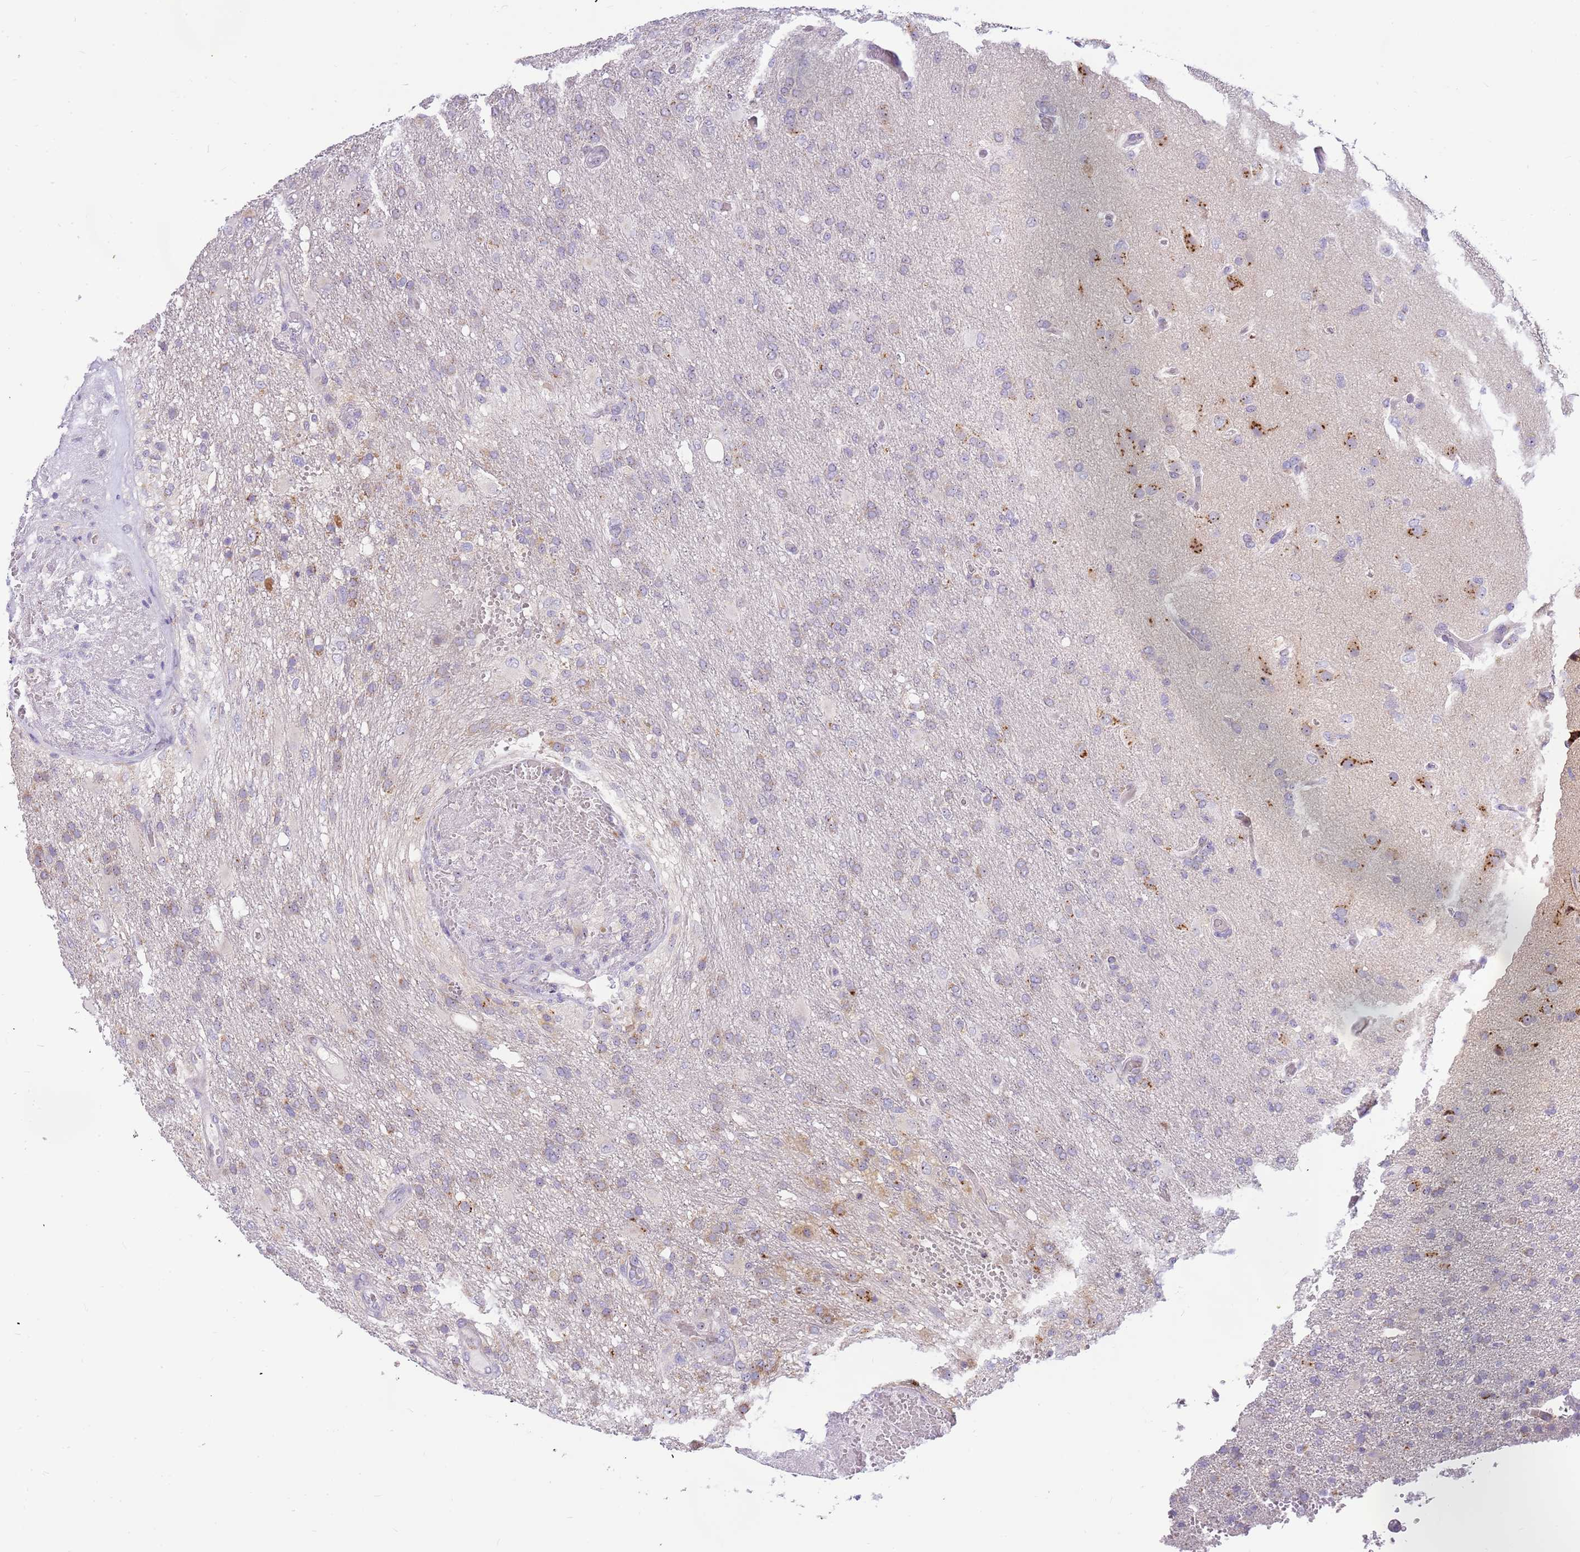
{"staining": {"intensity": "weak", "quantity": "<25%", "location": "cytoplasmic/membranous"}, "tissue": "glioma", "cell_type": "Tumor cells", "image_type": "cancer", "snomed": [{"axis": "morphology", "description": "Glioma, malignant, High grade"}, {"axis": "topography", "description": "Brain"}], "caption": "Immunohistochemical staining of human glioma shows no significant expression in tumor cells.", "gene": "DNAJA3", "patient": {"sex": "female", "age": 74}}